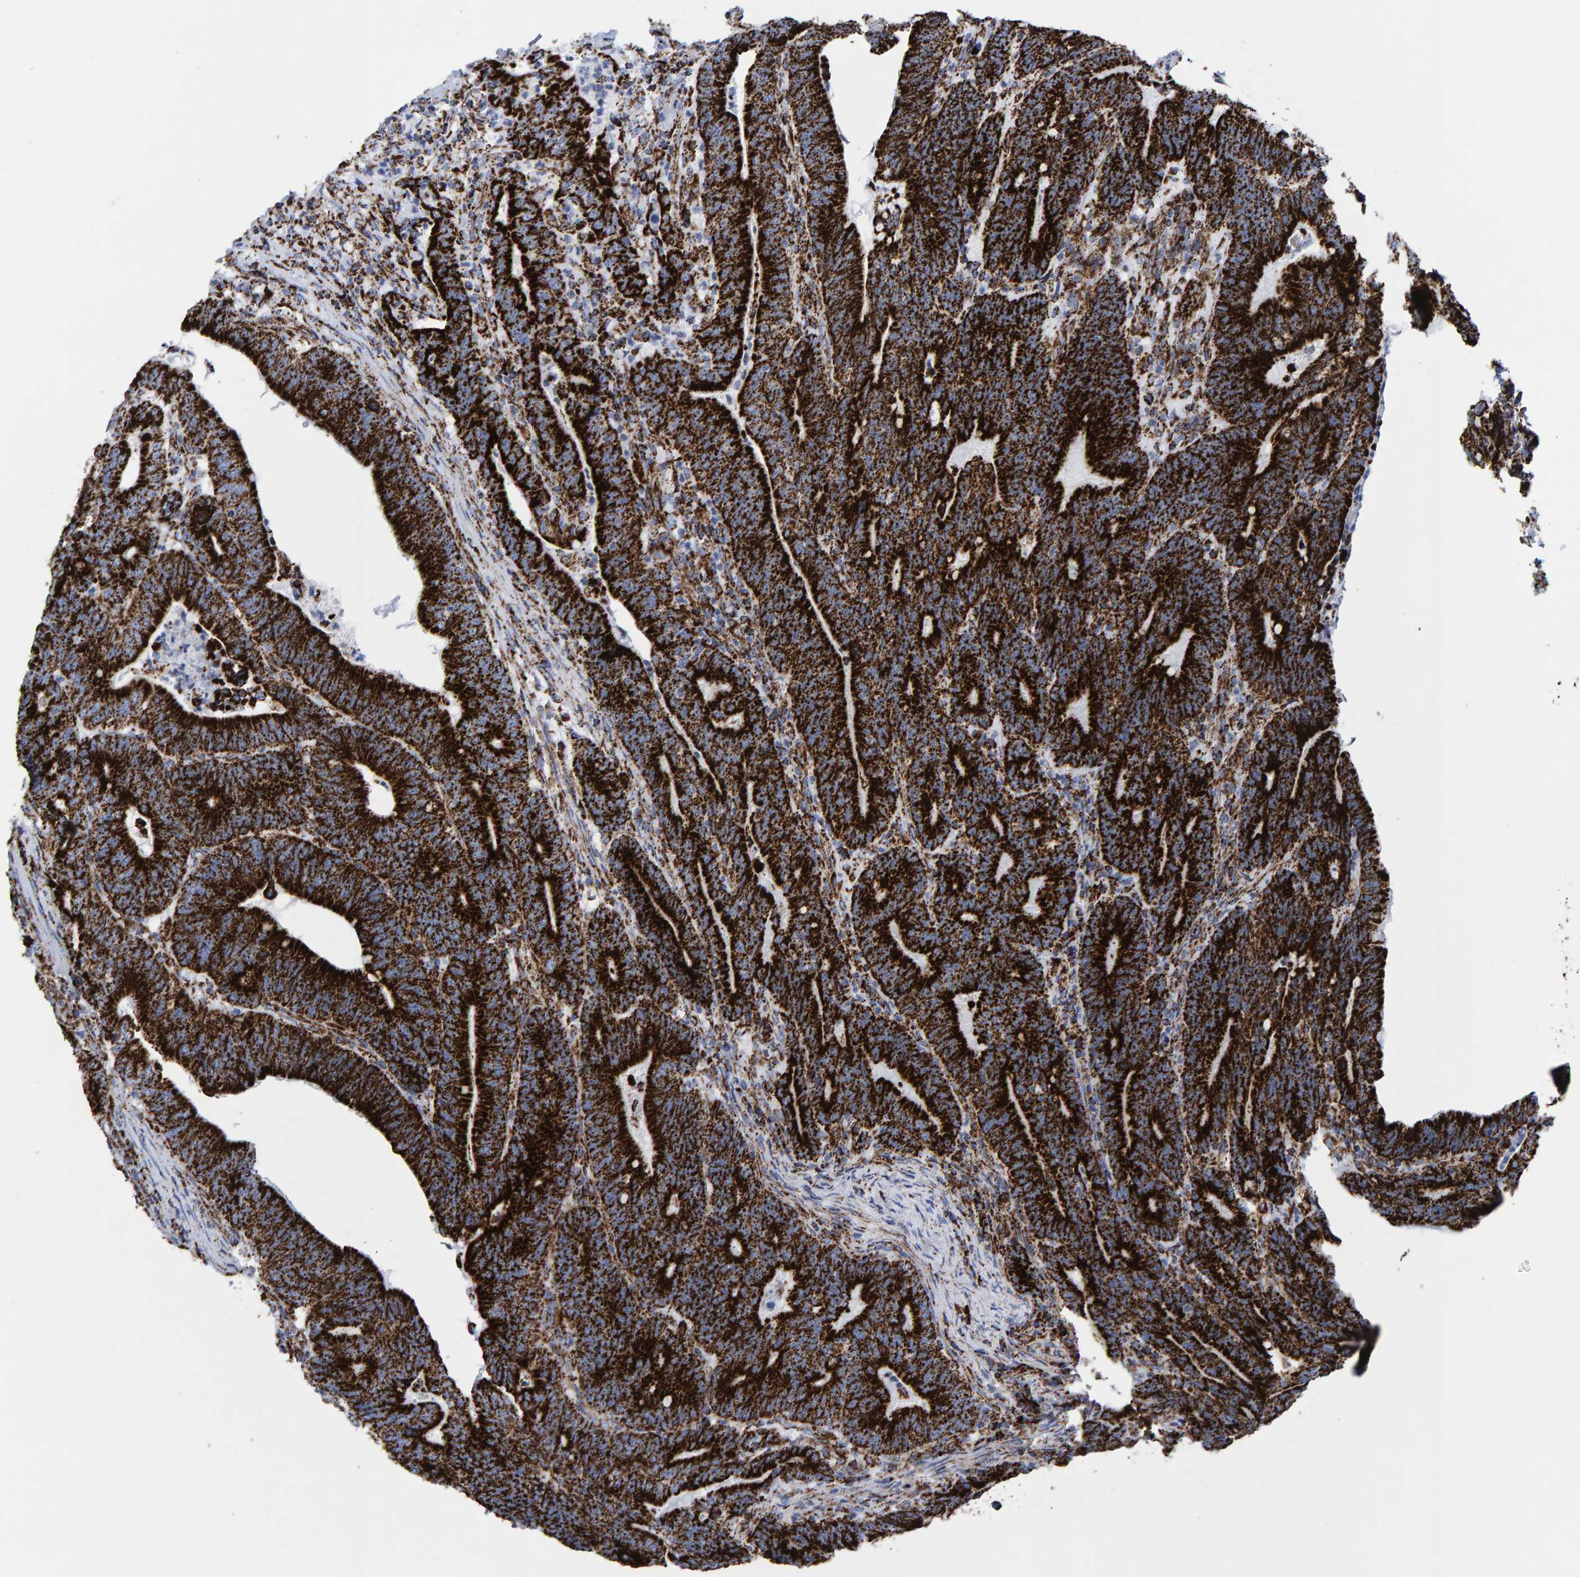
{"staining": {"intensity": "strong", "quantity": ">75%", "location": "cytoplasmic/membranous"}, "tissue": "colorectal cancer", "cell_type": "Tumor cells", "image_type": "cancer", "snomed": [{"axis": "morphology", "description": "Adenocarcinoma, NOS"}, {"axis": "topography", "description": "Colon"}], "caption": "Immunohistochemical staining of human colorectal cancer (adenocarcinoma) shows high levels of strong cytoplasmic/membranous protein expression in about >75% of tumor cells.", "gene": "ENSG00000262660", "patient": {"sex": "female", "age": 66}}